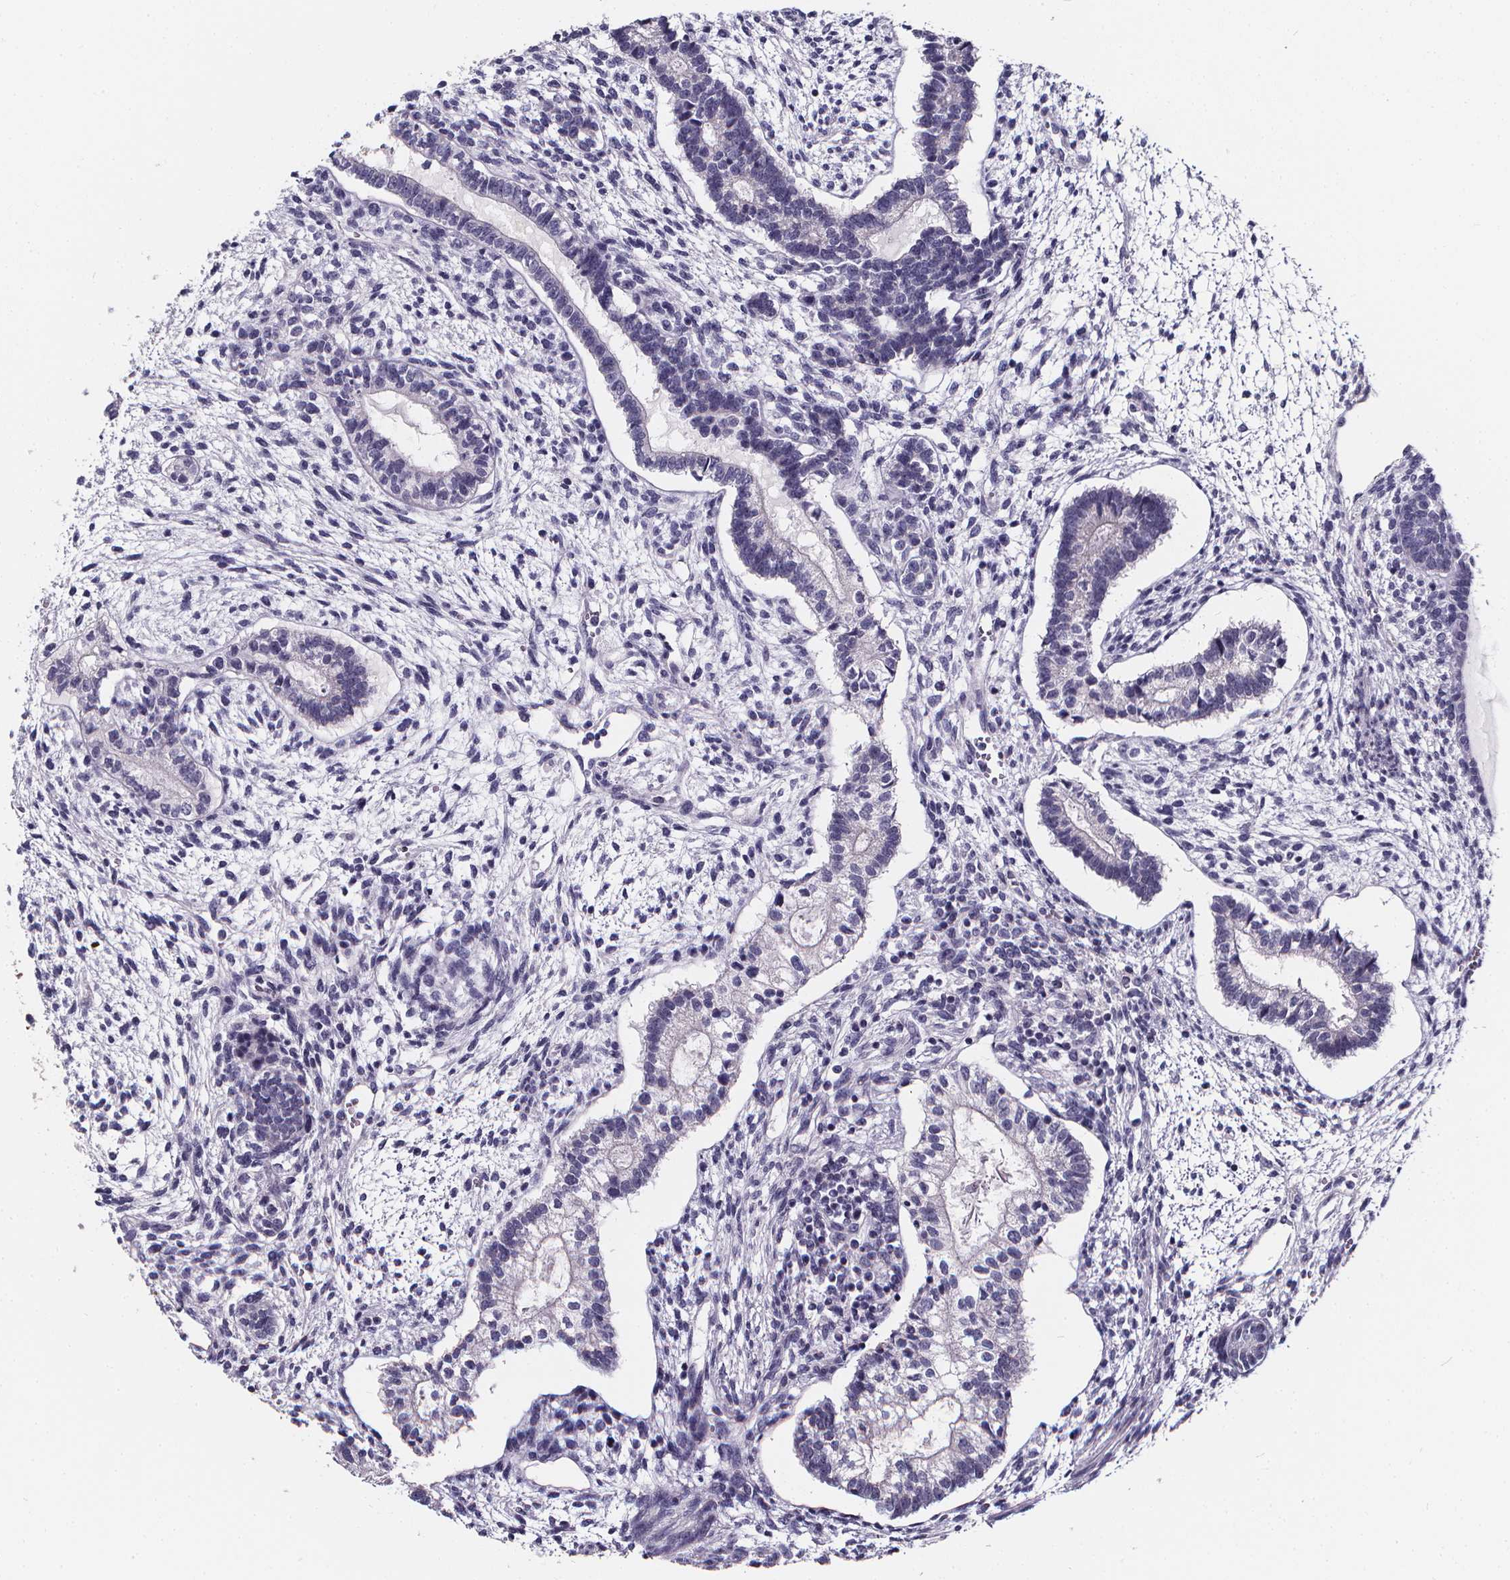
{"staining": {"intensity": "negative", "quantity": "none", "location": "none"}, "tissue": "testis cancer", "cell_type": "Tumor cells", "image_type": "cancer", "snomed": [{"axis": "morphology", "description": "Carcinoma, Embryonal, NOS"}, {"axis": "topography", "description": "Testis"}], "caption": "DAB immunohistochemical staining of testis cancer displays no significant staining in tumor cells. (DAB (3,3'-diaminobenzidine) immunohistochemistry visualized using brightfield microscopy, high magnification).", "gene": "SPEF2", "patient": {"sex": "male", "age": 37}}